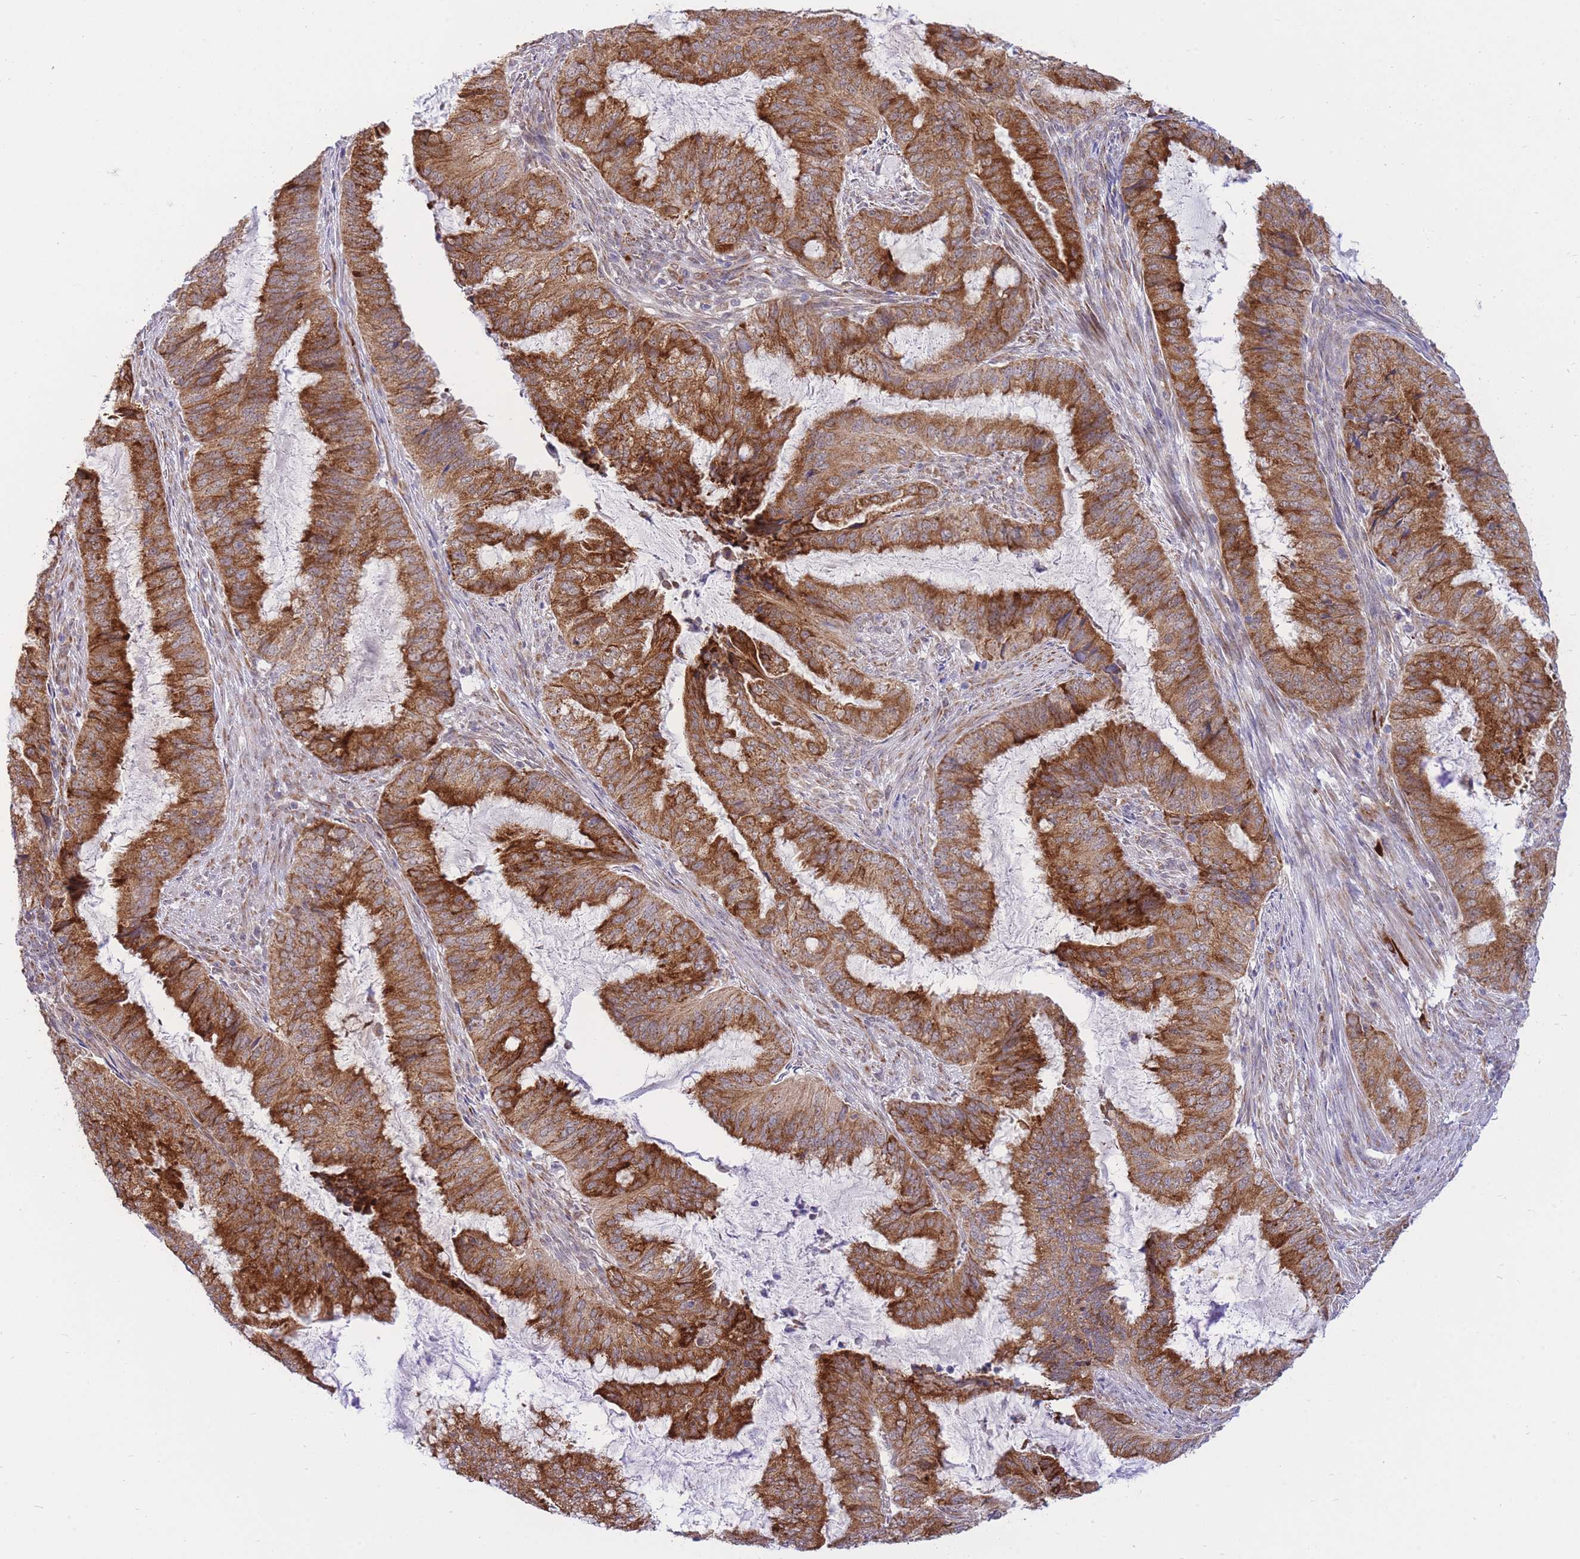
{"staining": {"intensity": "strong", "quantity": ">75%", "location": "cytoplasmic/membranous"}, "tissue": "endometrial cancer", "cell_type": "Tumor cells", "image_type": "cancer", "snomed": [{"axis": "morphology", "description": "Adenocarcinoma, NOS"}, {"axis": "topography", "description": "Endometrium"}], "caption": "A histopathology image showing strong cytoplasmic/membranous staining in approximately >75% of tumor cells in endometrial cancer (adenocarcinoma), as visualized by brown immunohistochemical staining.", "gene": "EXOSC8", "patient": {"sex": "female", "age": 51}}